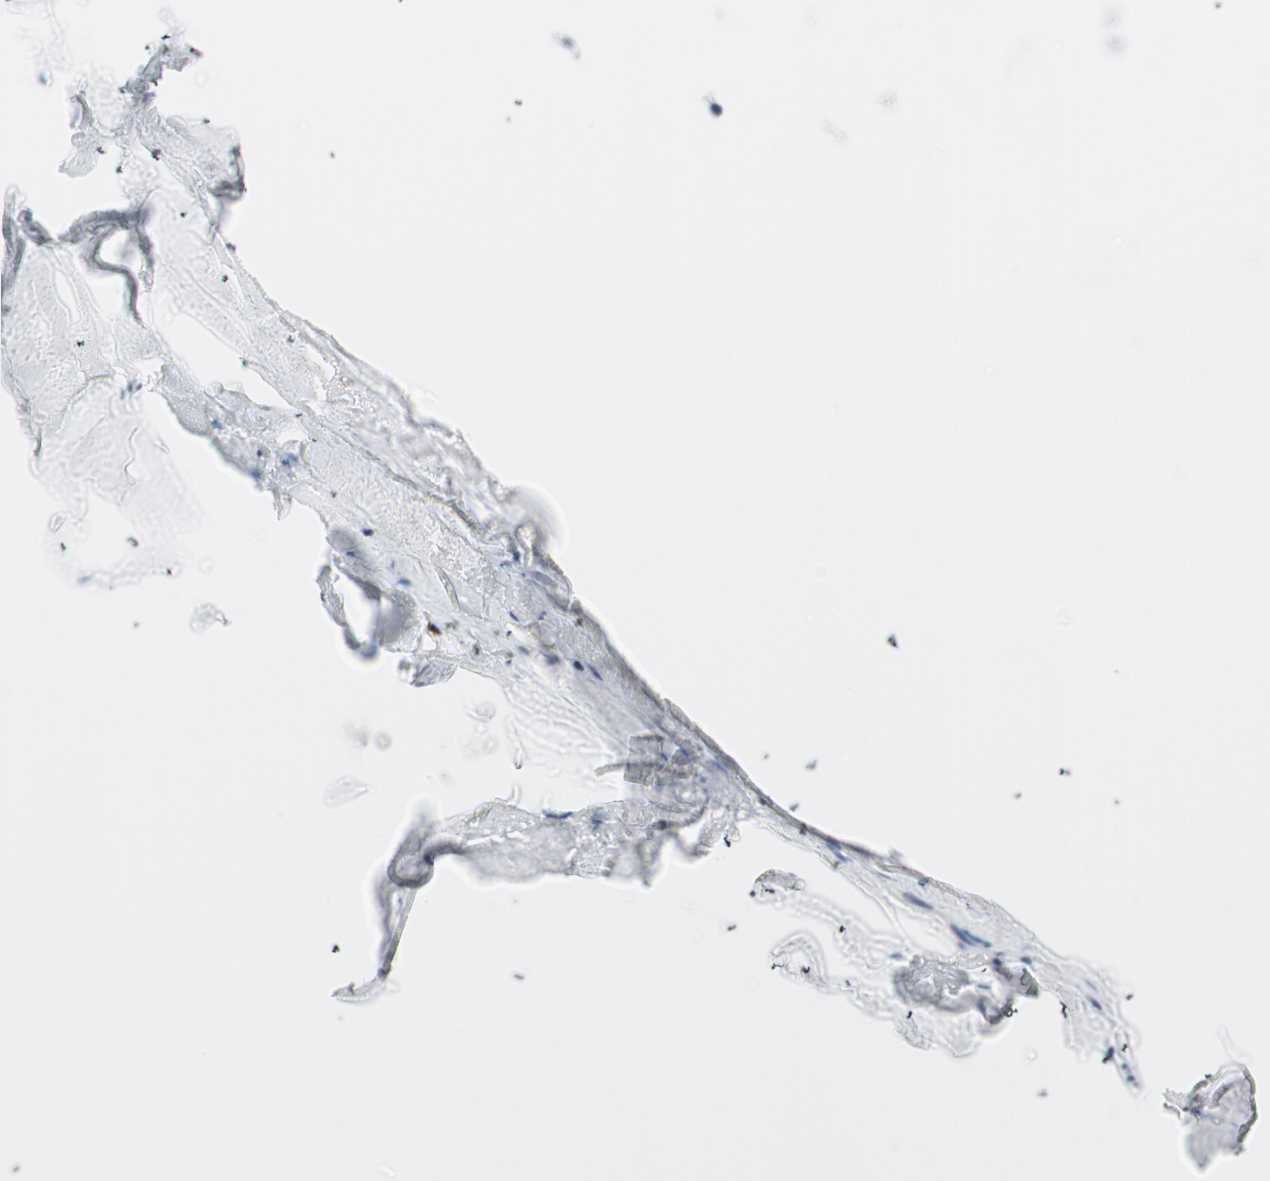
{"staining": {"intensity": "negative", "quantity": "none", "location": "none"}, "tissue": "adipose tissue", "cell_type": "Adipocytes", "image_type": "normal", "snomed": [{"axis": "morphology", "description": "Normal tissue, NOS"}, {"axis": "topography", "description": "Bronchus"}], "caption": "Photomicrograph shows no significant protein positivity in adipocytes of benign adipose tissue.", "gene": "EZH2", "patient": {"sex": "female", "age": 73}}